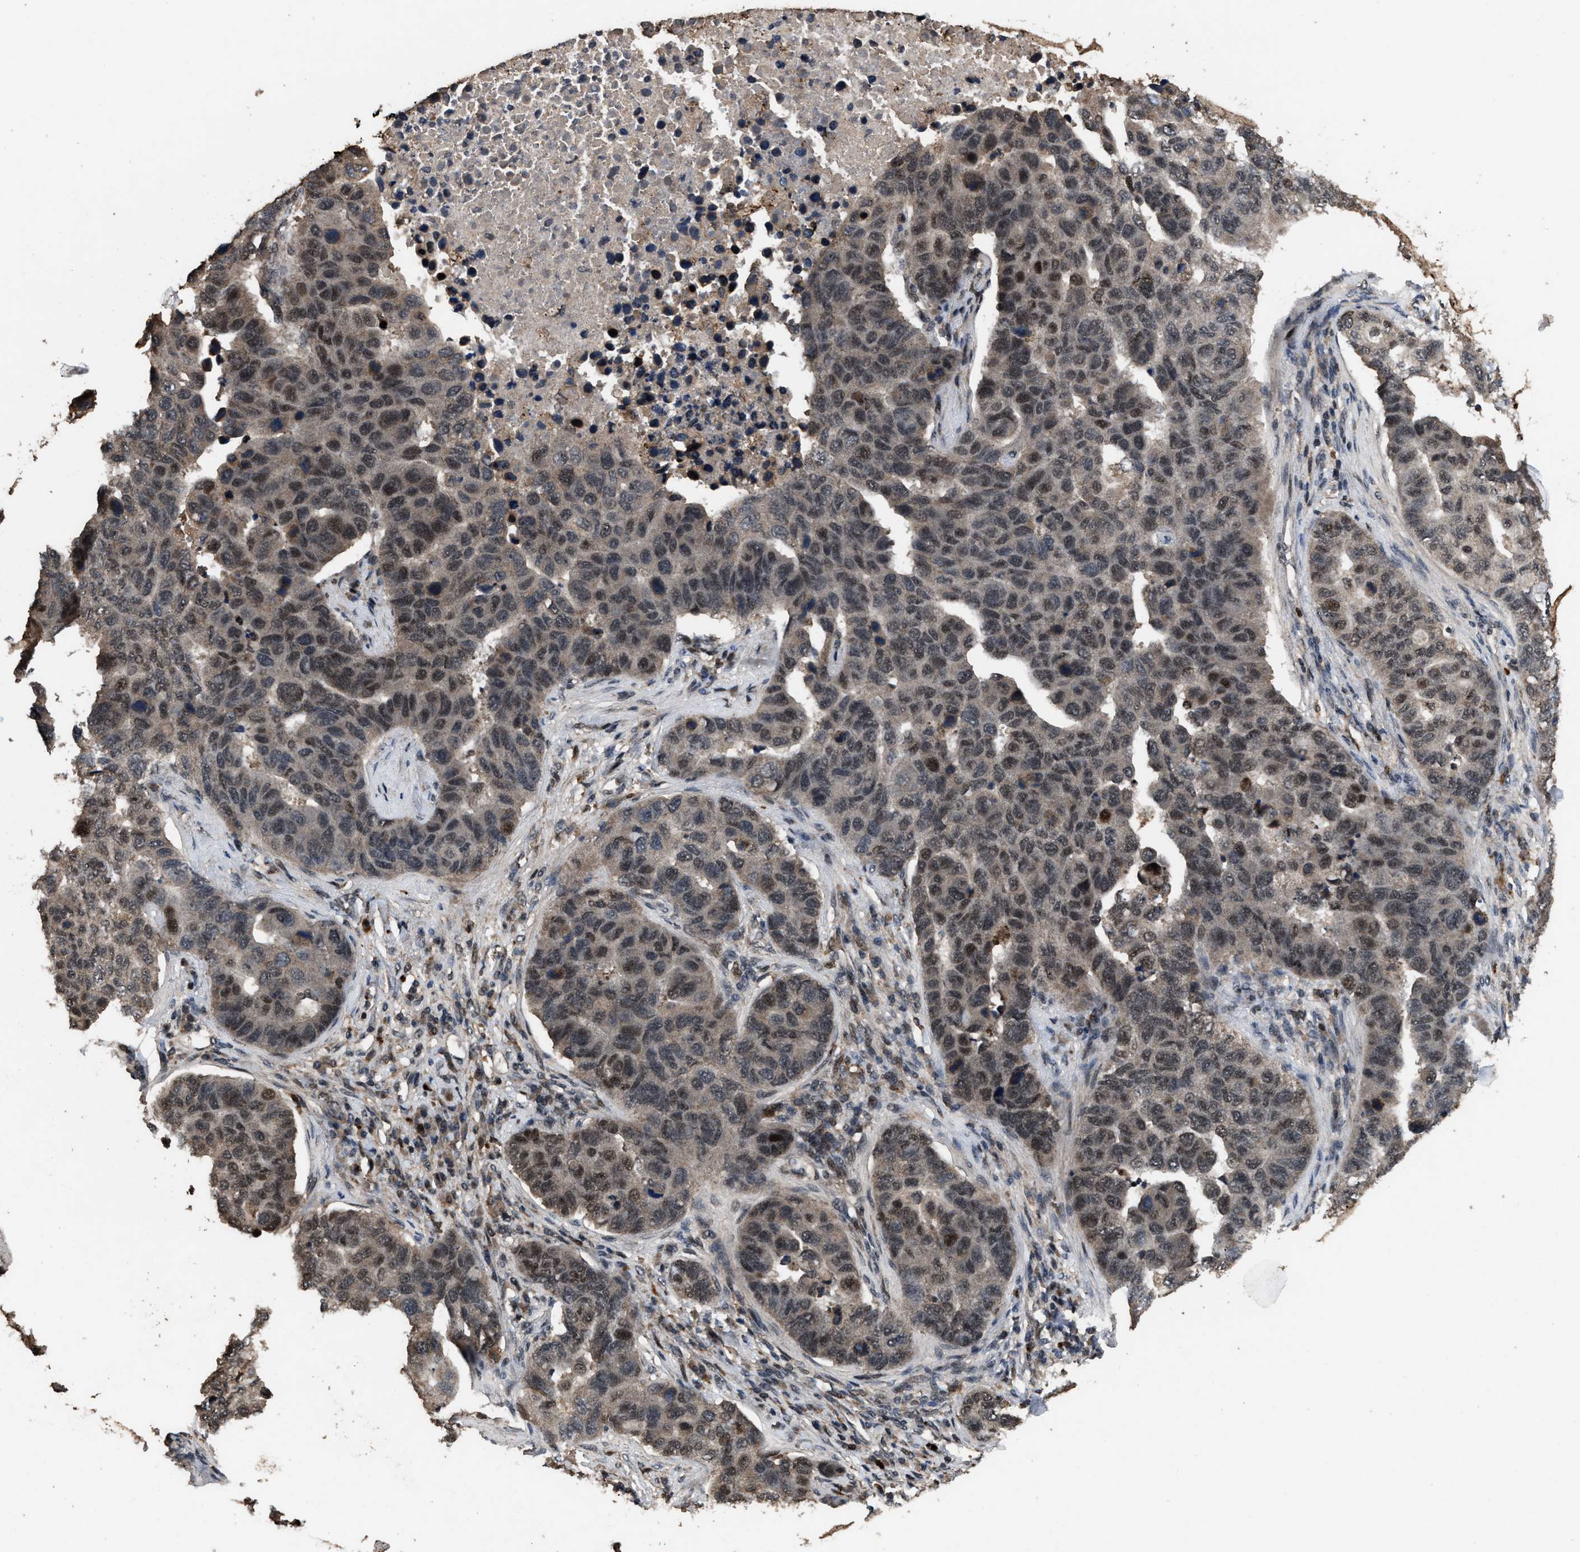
{"staining": {"intensity": "weak", "quantity": "25%-75%", "location": "nuclear"}, "tissue": "pancreatic cancer", "cell_type": "Tumor cells", "image_type": "cancer", "snomed": [{"axis": "morphology", "description": "Adenocarcinoma, NOS"}, {"axis": "topography", "description": "Pancreas"}], "caption": "A brown stain highlights weak nuclear expression of a protein in human adenocarcinoma (pancreatic) tumor cells.", "gene": "HAUS6", "patient": {"sex": "female", "age": 61}}